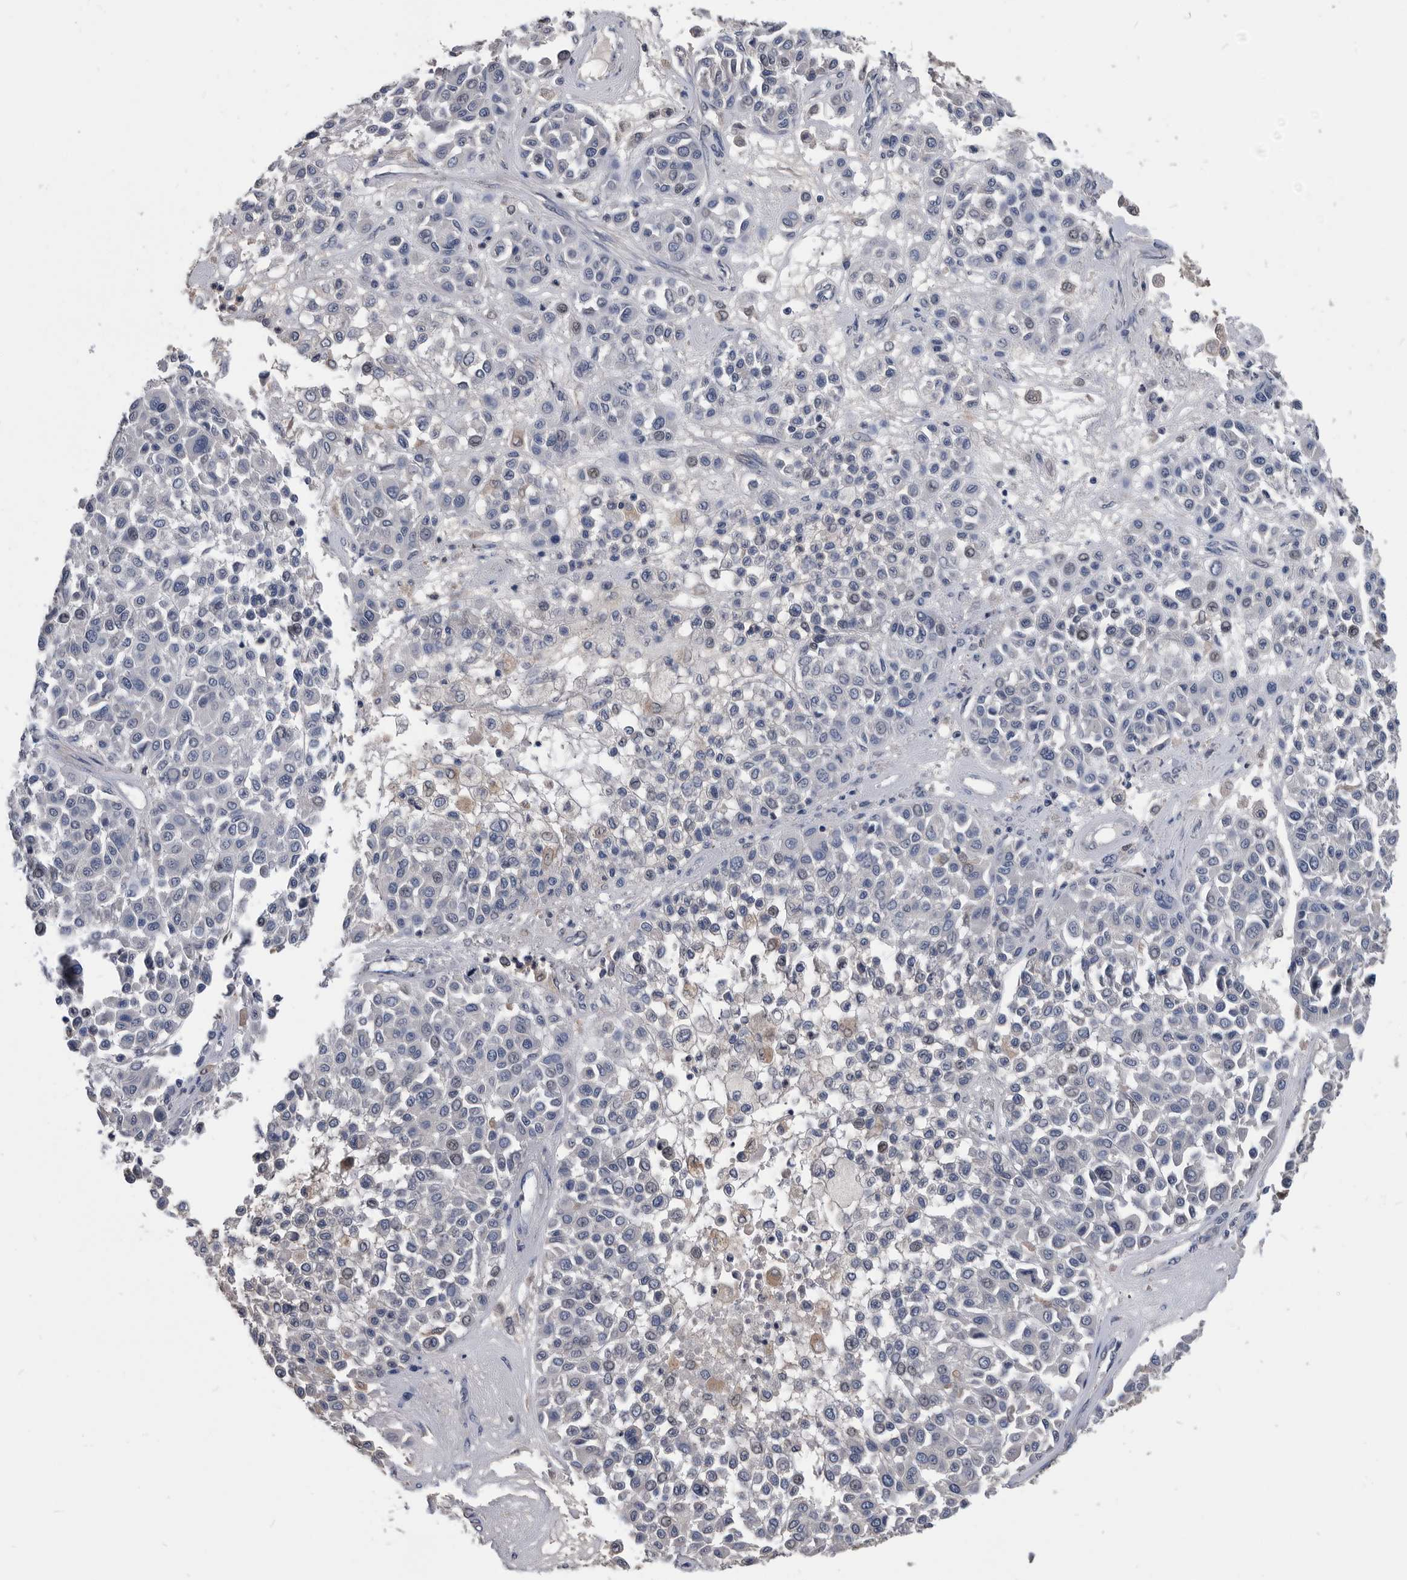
{"staining": {"intensity": "negative", "quantity": "none", "location": "none"}, "tissue": "melanoma", "cell_type": "Tumor cells", "image_type": "cancer", "snomed": [{"axis": "morphology", "description": "Malignant melanoma, Metastatic site"}, {"axis": "topography", "description": "Soft tissue"}], "caption": "An image of melanoma stained for a protein reveals no brown staining in tumor cells.", "gene": "PDXK", "patient": {"sex": "male", "age": 41}}